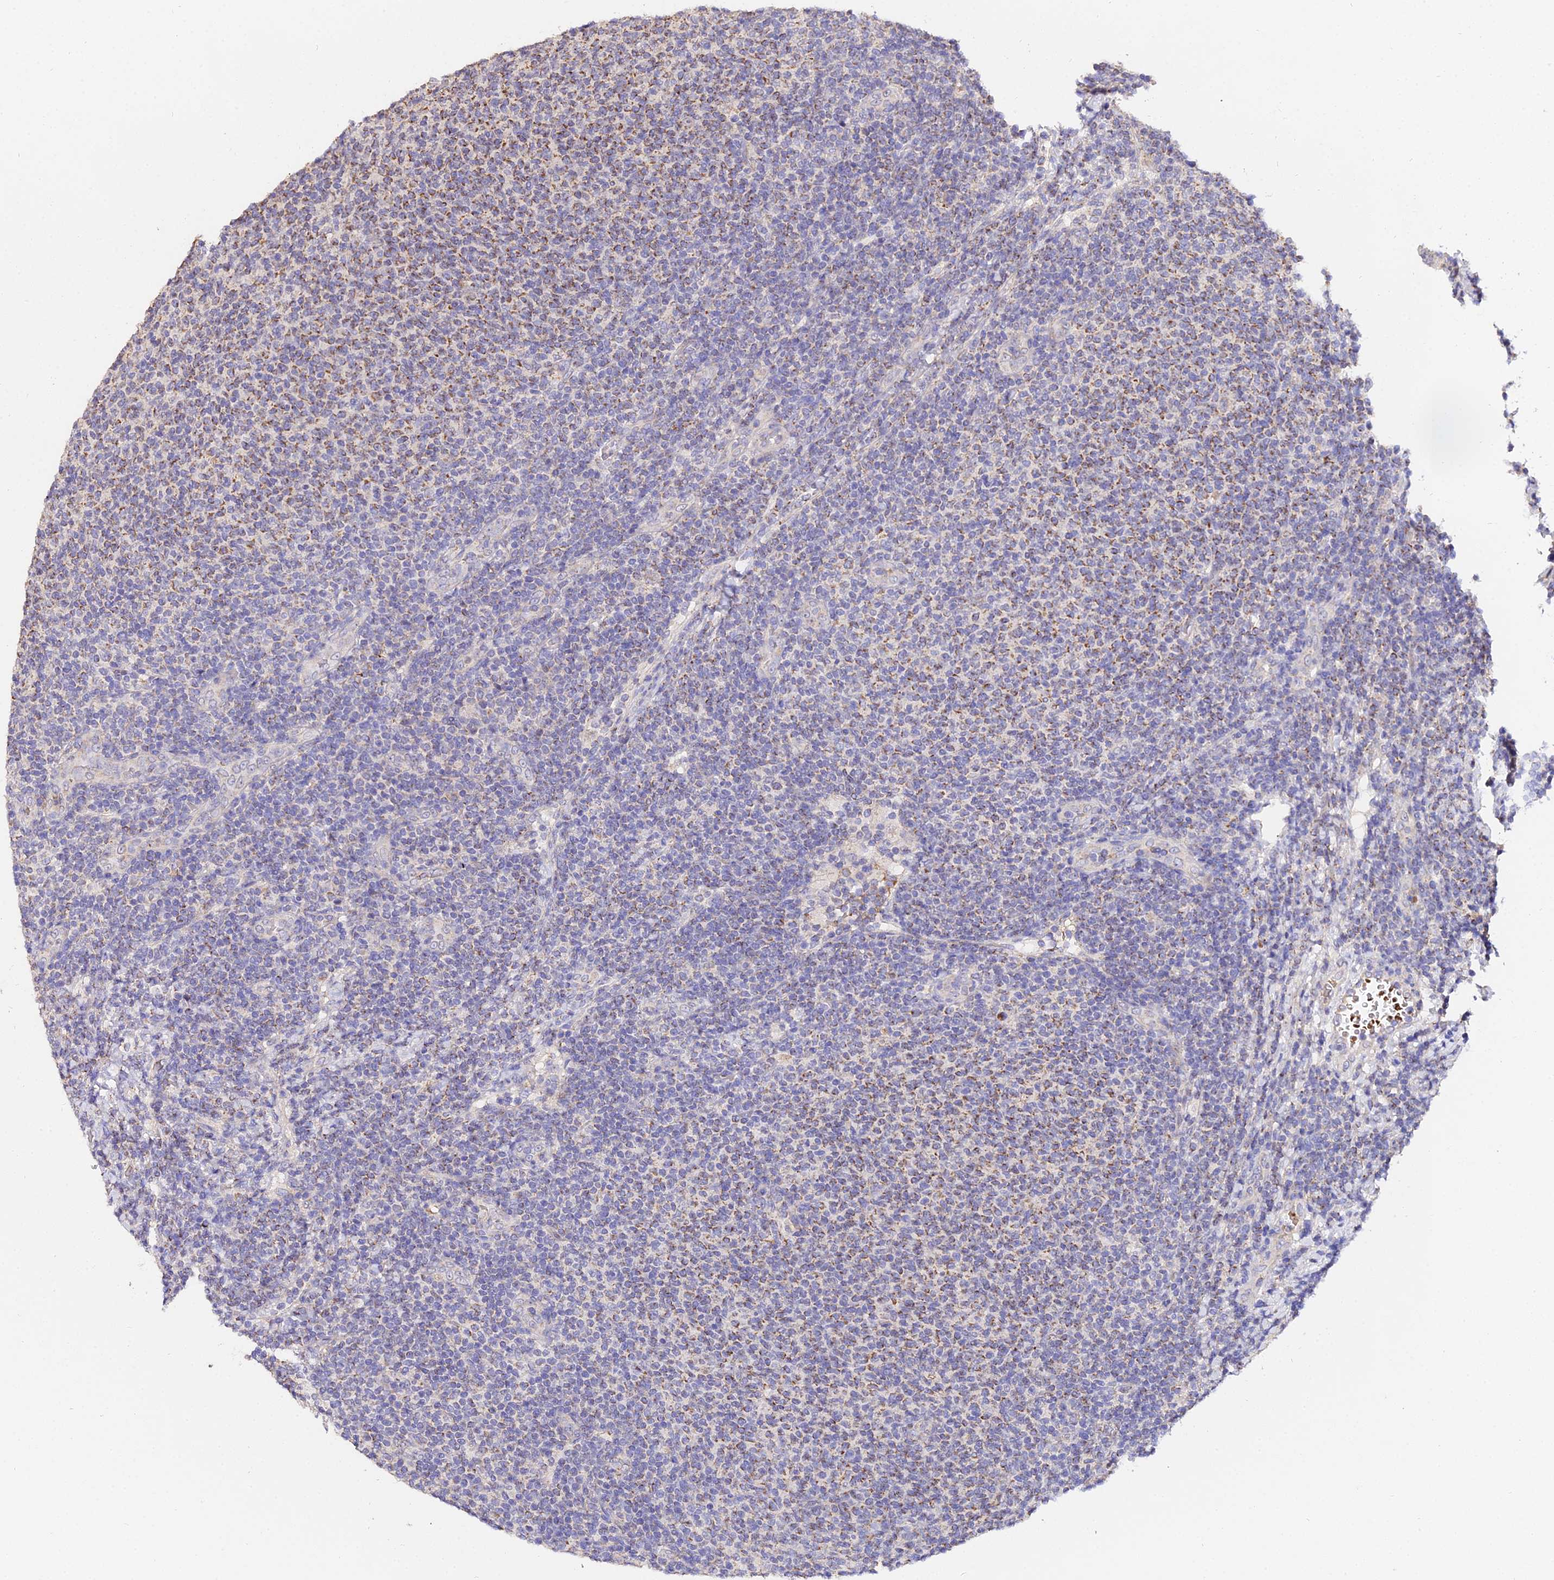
{"staining": {"intensity": "weak", "quantity": "25%-75%", "location": "cytoplasmic/membranous"}, "tissue": "lymphoma", "cell_type": "Tumor cells", "image_type": "cancer", "snomed": [{"axis": "morphology", "description": "Malignant lymphoma, non-Hodgkin's type, Low grade"}, {"axis": "topography", "description": "Lymph node"}], "caption": "Brown immunohistochemical staining in human lymphoma shows weak cytoplasmic/membranous positivity in approximately 25%-75% of tumor cells. (Brightfield microscopy of DAB IHC at high magnification).", "gene": "WDR5B", "patient": {"sex": "male", "age": 66}}